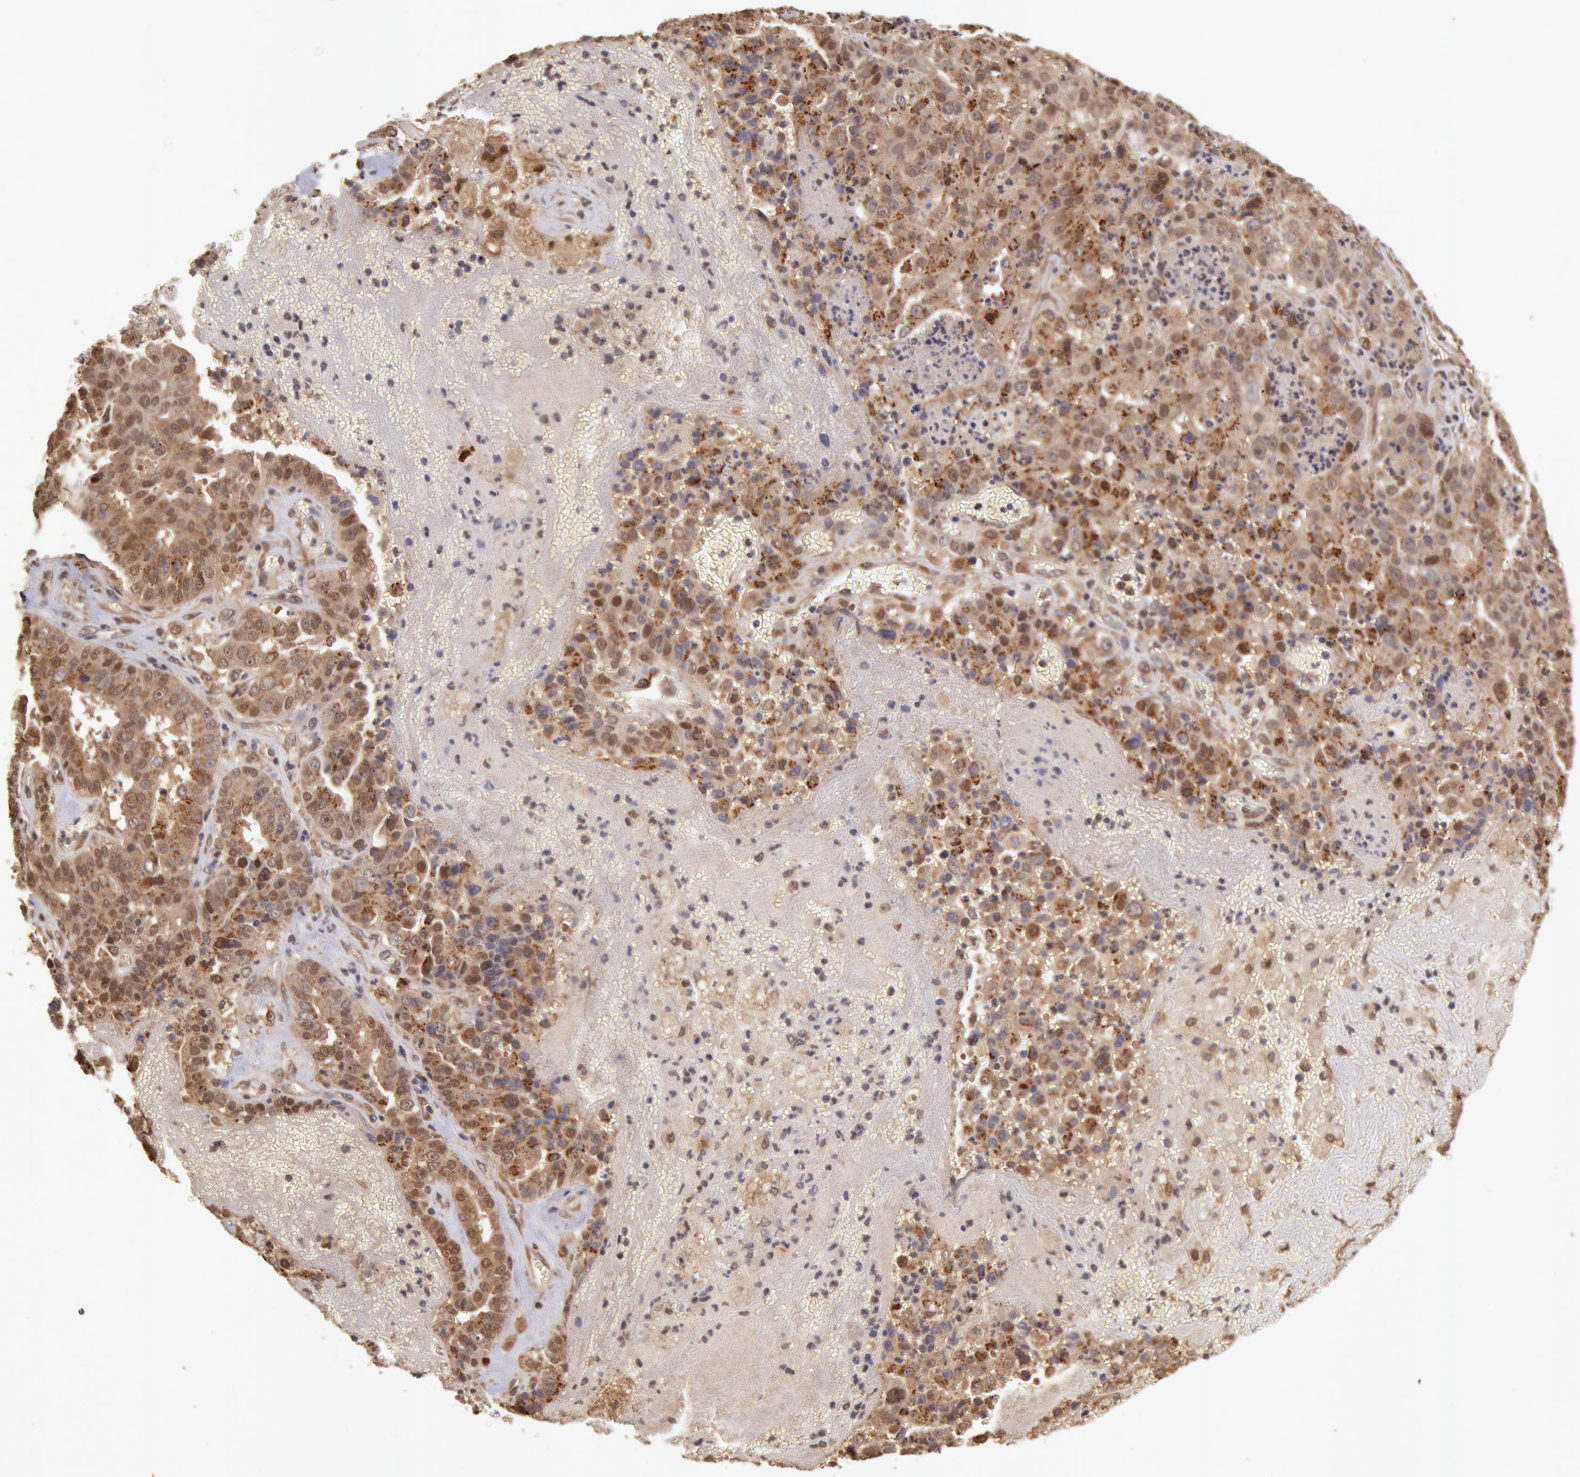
{"staining": {"intensity": "strong", "quantity": ">75%", "location": "cytoplasmic/membranous,nuclear"}, "tissue": "liver cancer", "cell_type": "Tumor cells", "image_type": "cancer", "snomed": [{"axis": "morphology", "description": "Cholangiocarcinoma"}, {"axis": "topography", "description": "Liver"}], "caption": "Protein analysis of liver cancer (cholangiocarcinoma) tissue exhibits strong cytoplasmic/membranous and nuclear positivity in approximately >75% of tumor cells.", "gene": "COMT", "patient": {"sex": "female", "age": 79}}